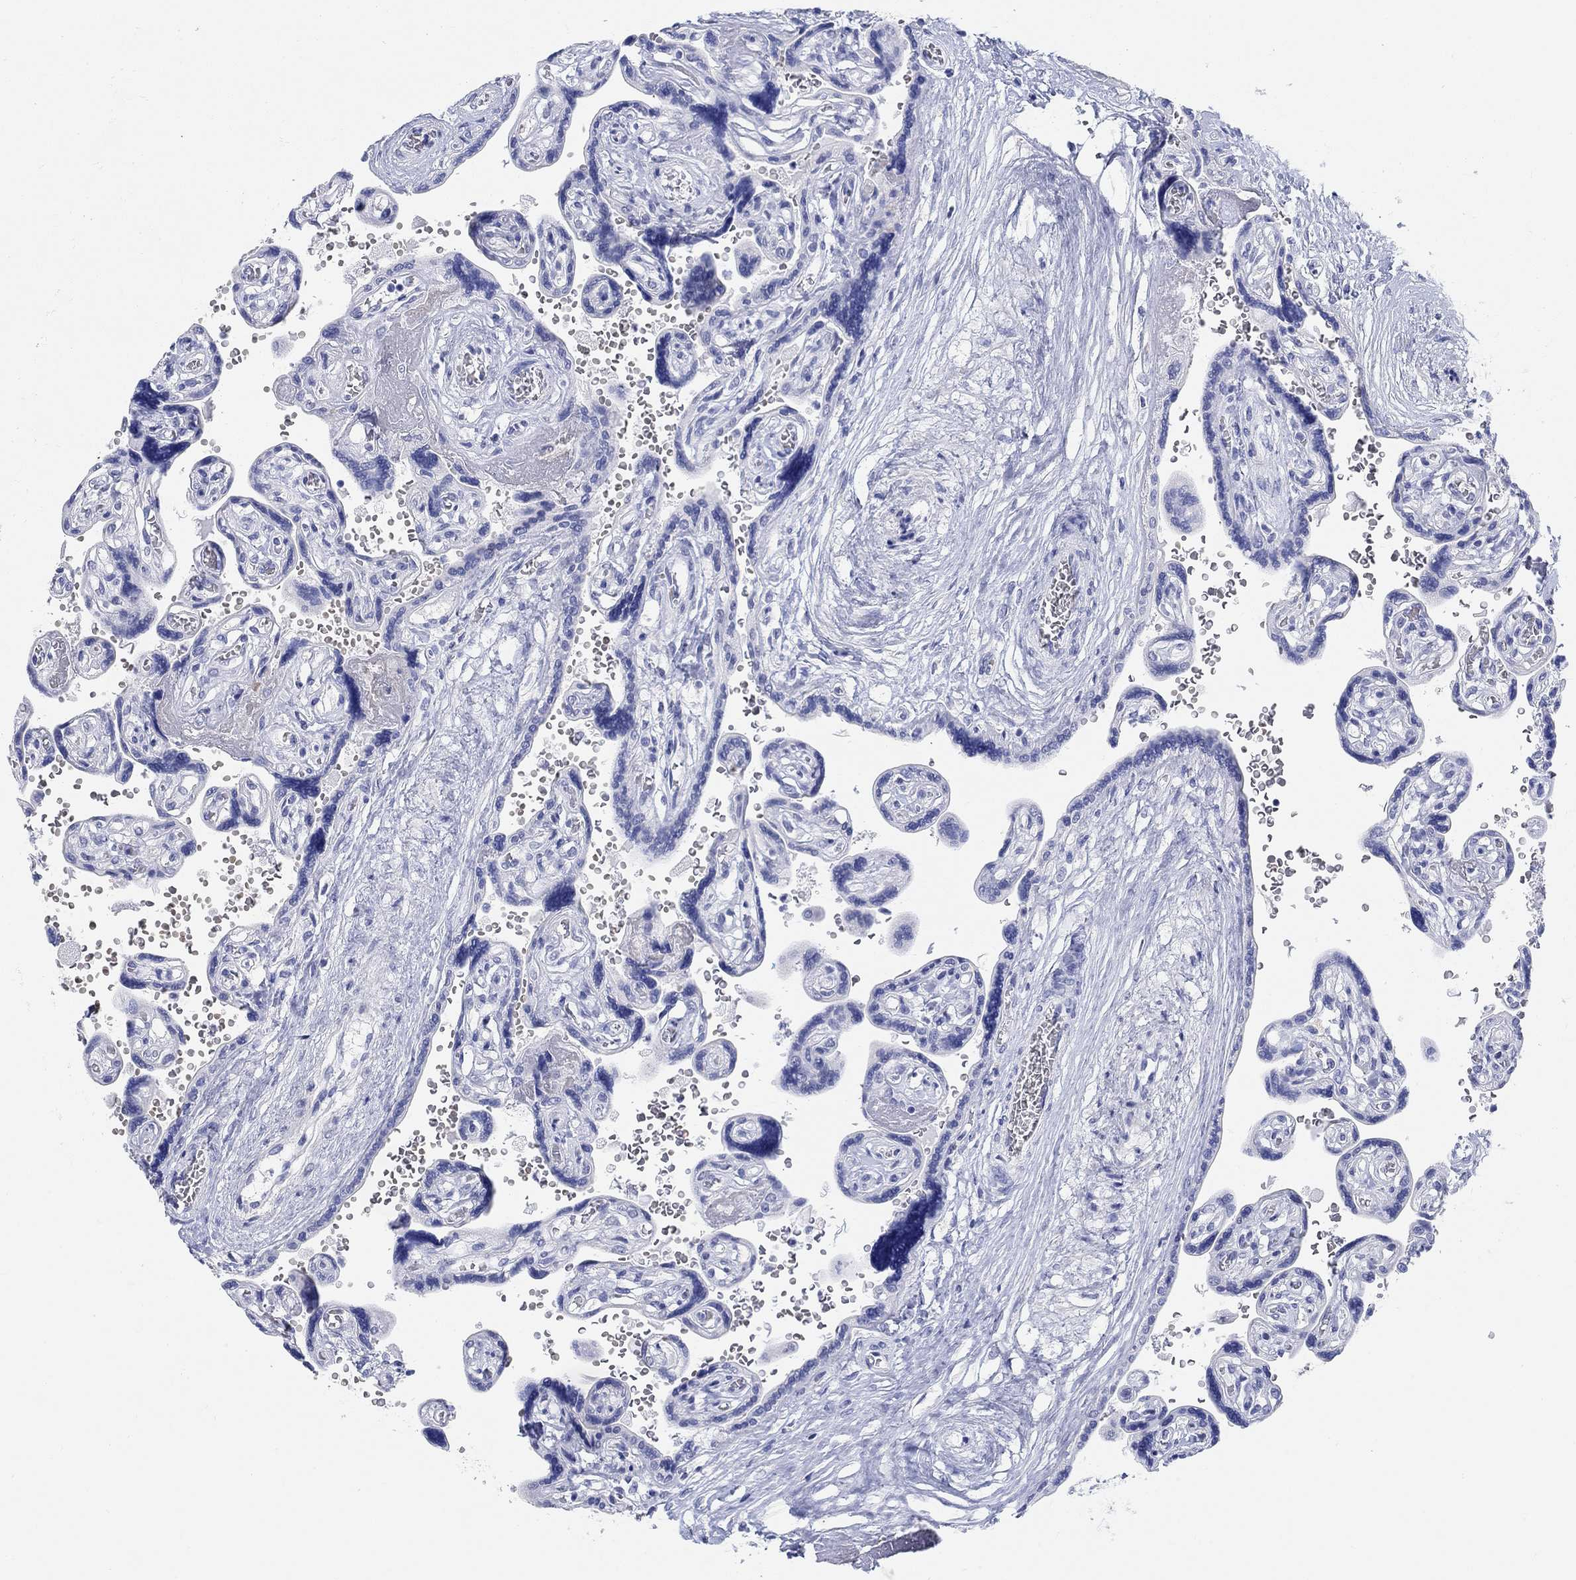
{"staining": {"intensity": "negative", "quantity": "none", "location": "none"}, "tissue": "placenta", "cell_type": "Decidual cells", "image_type": "normal", "snomed": [{"axis": "morphology", "description": "Normal tissue, NOS"}, {"axis": "topography", "description": "Placenta"}], "caption": "Immunohistochemical staining of normal placenta reveals no significant expression in decidual cells.", "gene": "GRIA3", "patient": {"sex": "female", "age": 32}}